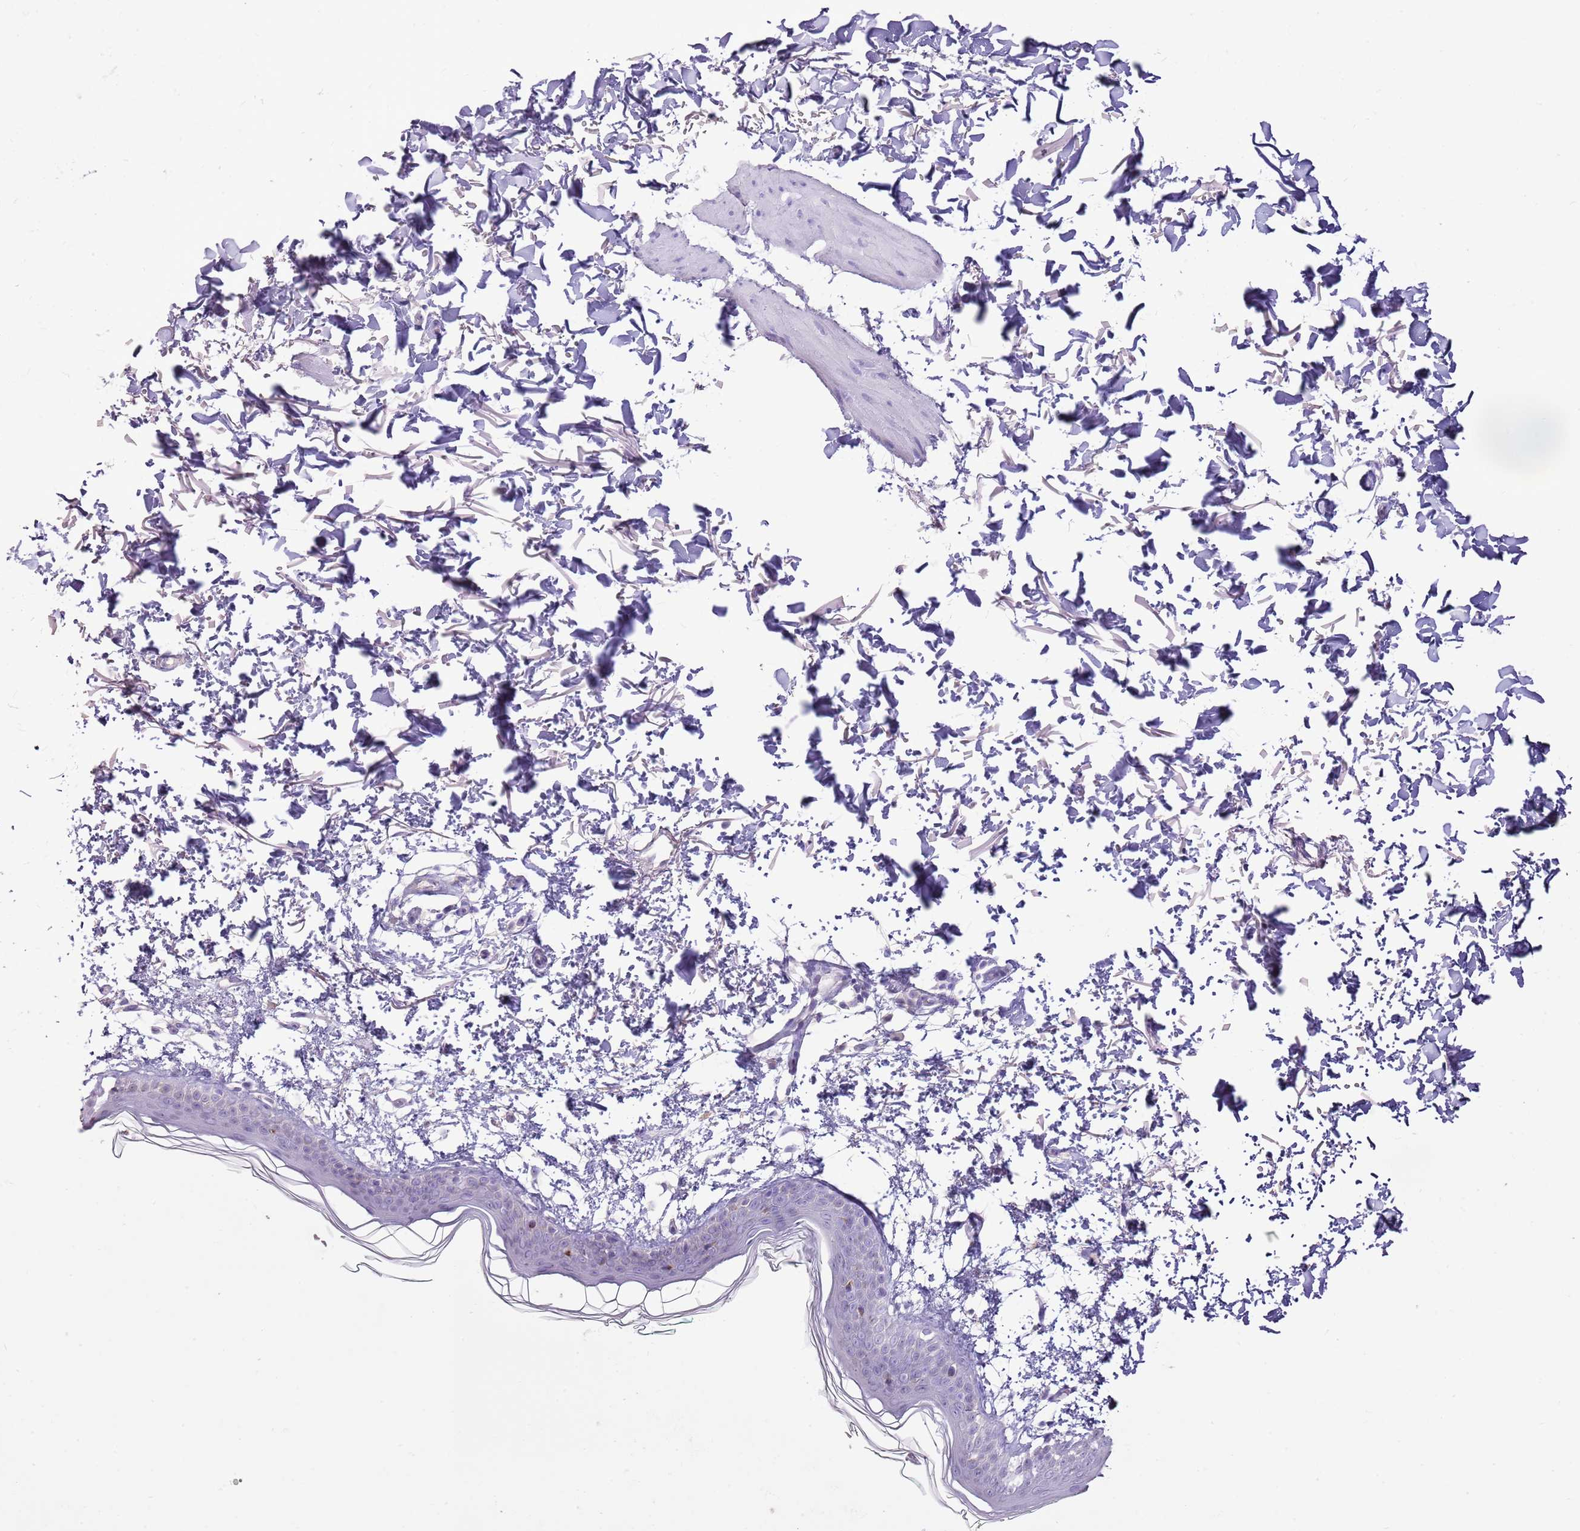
{"staining": {"intensity": "negative", "quantity": "none", "location": "none"}, "tissue": "skin", "cell_type": "Fibroblasts", "image_type": "normal", "snomed": [{"axis": "morphology", "description": "Normal tissue, NOS"}, {"axis": "topography", "description": "Skin"}], "caption": "A photomicrograph of skin stained for a protein demonstrates no brown staining in fibroblasts. (Brightfield microscopy of DAB immunohistochemistry (IHC) at high magnification).", "gene": "BLOC1S2", "patient": {"sex": "male", "age": 66}}